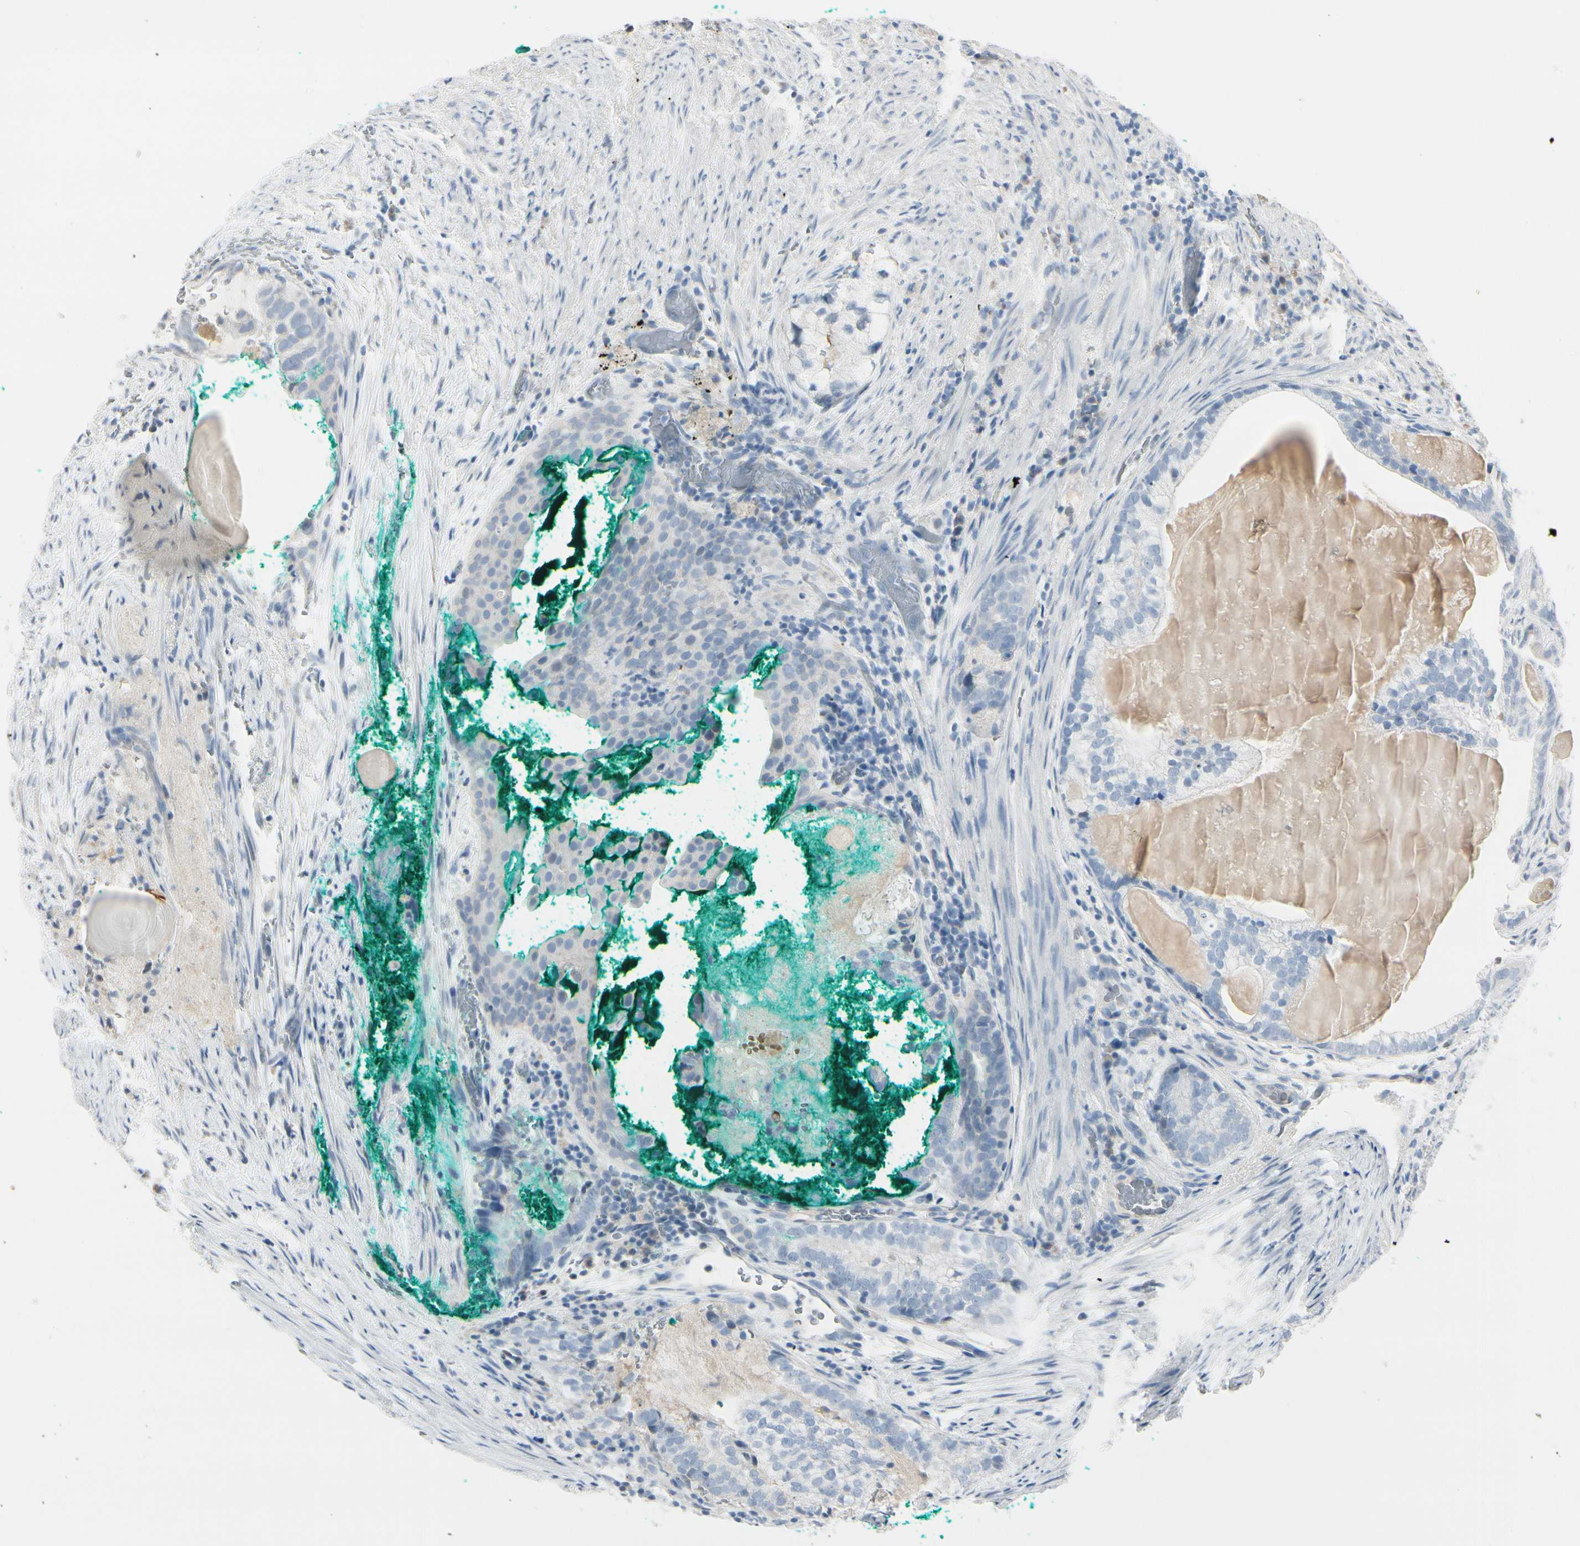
{"staining": {"intensity": "negative", "quantity": "none", "location": "none"}, "tissue": "prostate cancer", "cell_type": "Tumor cells", "image_type": "cancer", "snomed": [{"axis": "morphology", "description": "Adenocarcinoma, High grade"}, {"axis": "topography", "description": "Prostate"}], "caption": "Micrograph shows no significant protein positivity in tumor cells of adenocarcinoma (high-grade) (prostate).", "gene": "CDHR5", "patient": {"sex": "male", "age": 66}}